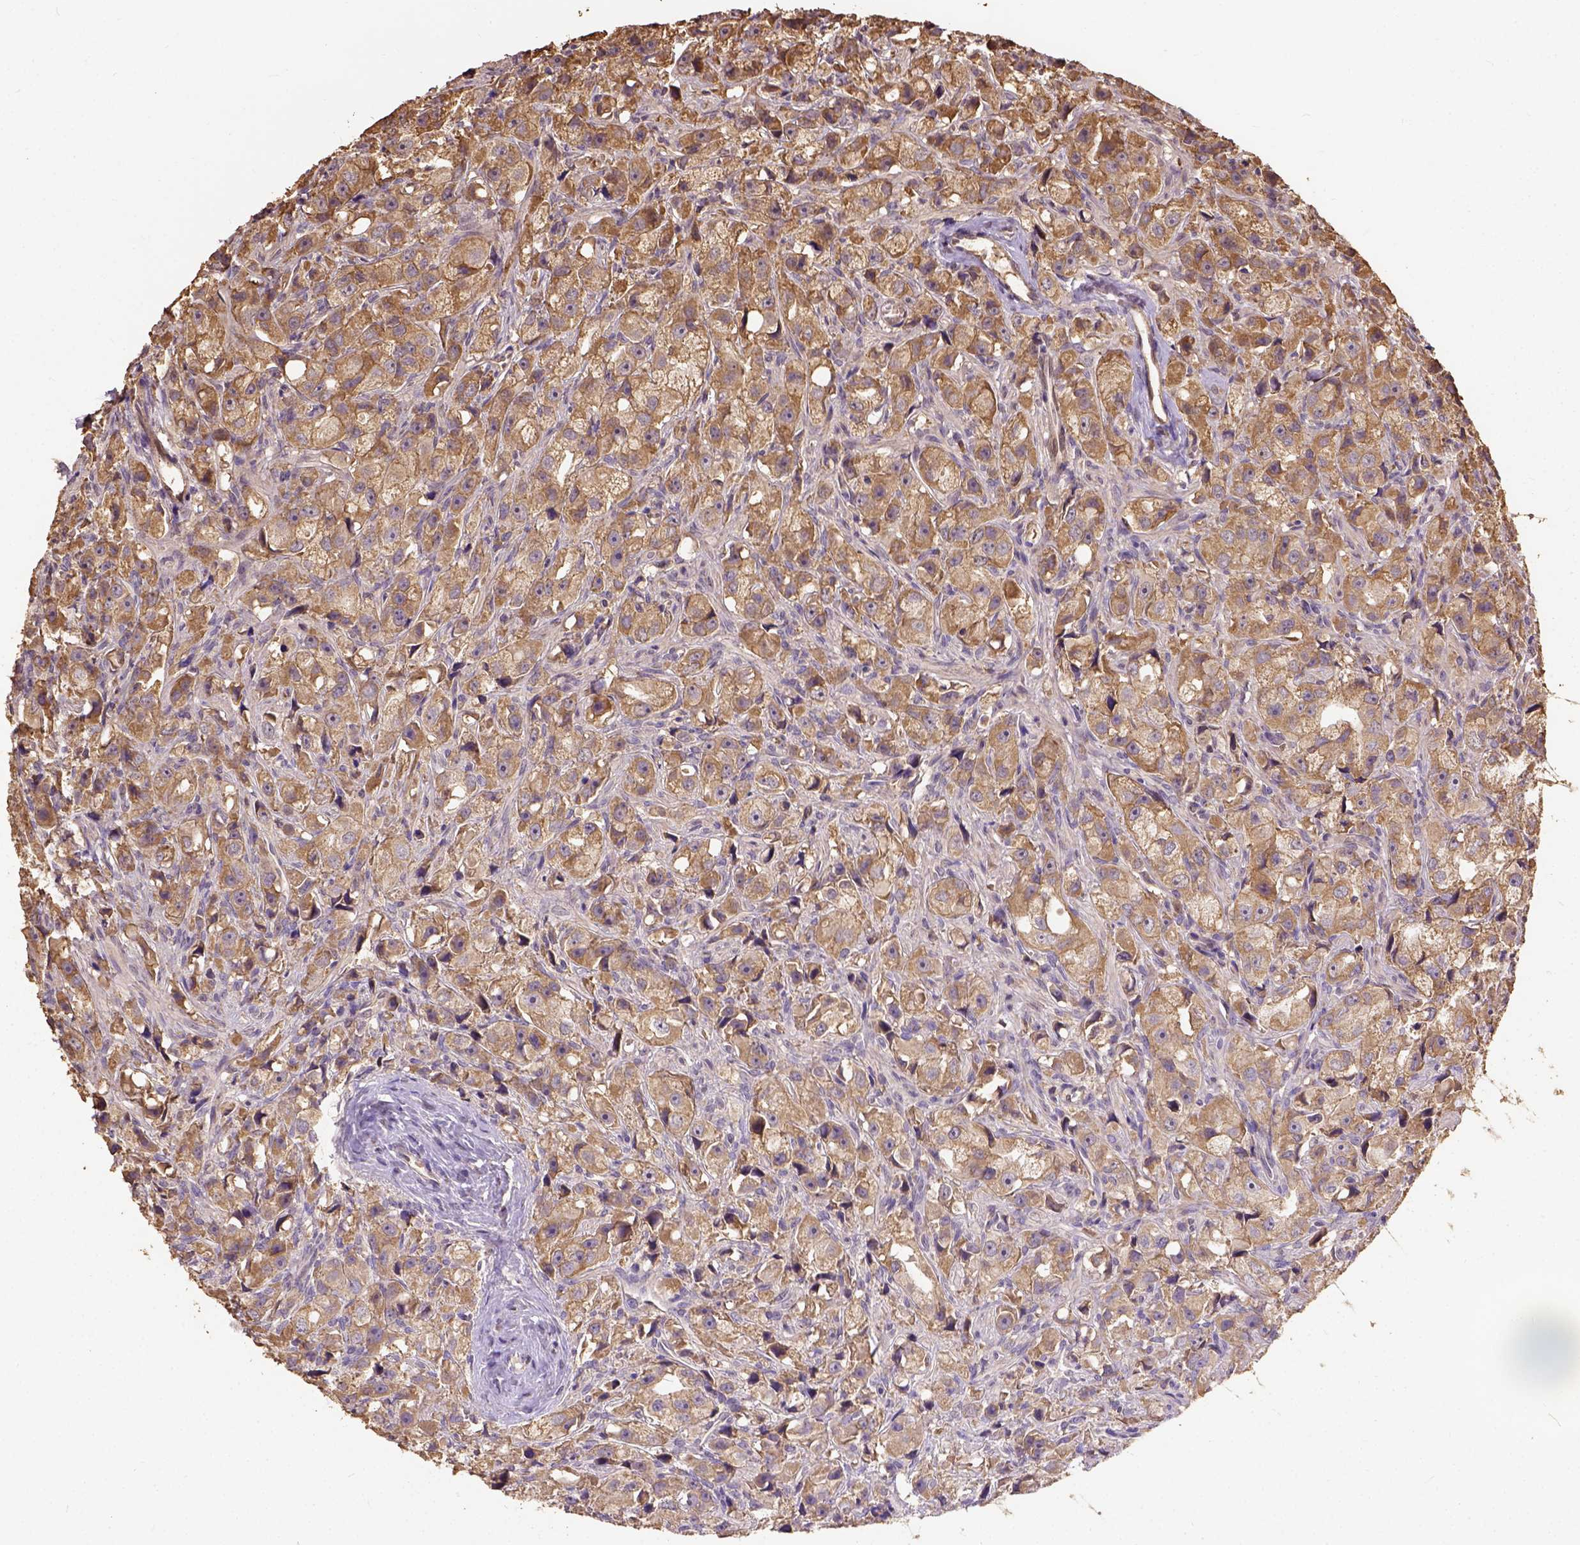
{"staining": {"intensity": "moderate", "quantity": "<25%", "location": "cytoplasmic/membranous"}, "tissue": "prostate cancer", "cell_type": "Tumor cells", "image_type": "cancer", "snomed": [{"axis": "morphology", "description": "Adenocarcinoma, High grade"}, {"axis": "topography", "description": "Prostate"}], "caption": "A low amount of moderate cytoplasmic/membranous staining is appreciated in approximately <25% of tumor cells in prostate cancer tissue. Using DAB (3,3'-diaminobenzidine) (brown) and hematoxylin (blue) stains, captured at high magnification using brightfield microscopy.", "gene": "ATP1B3", "patient": {"sex": "male", "age": 75}}